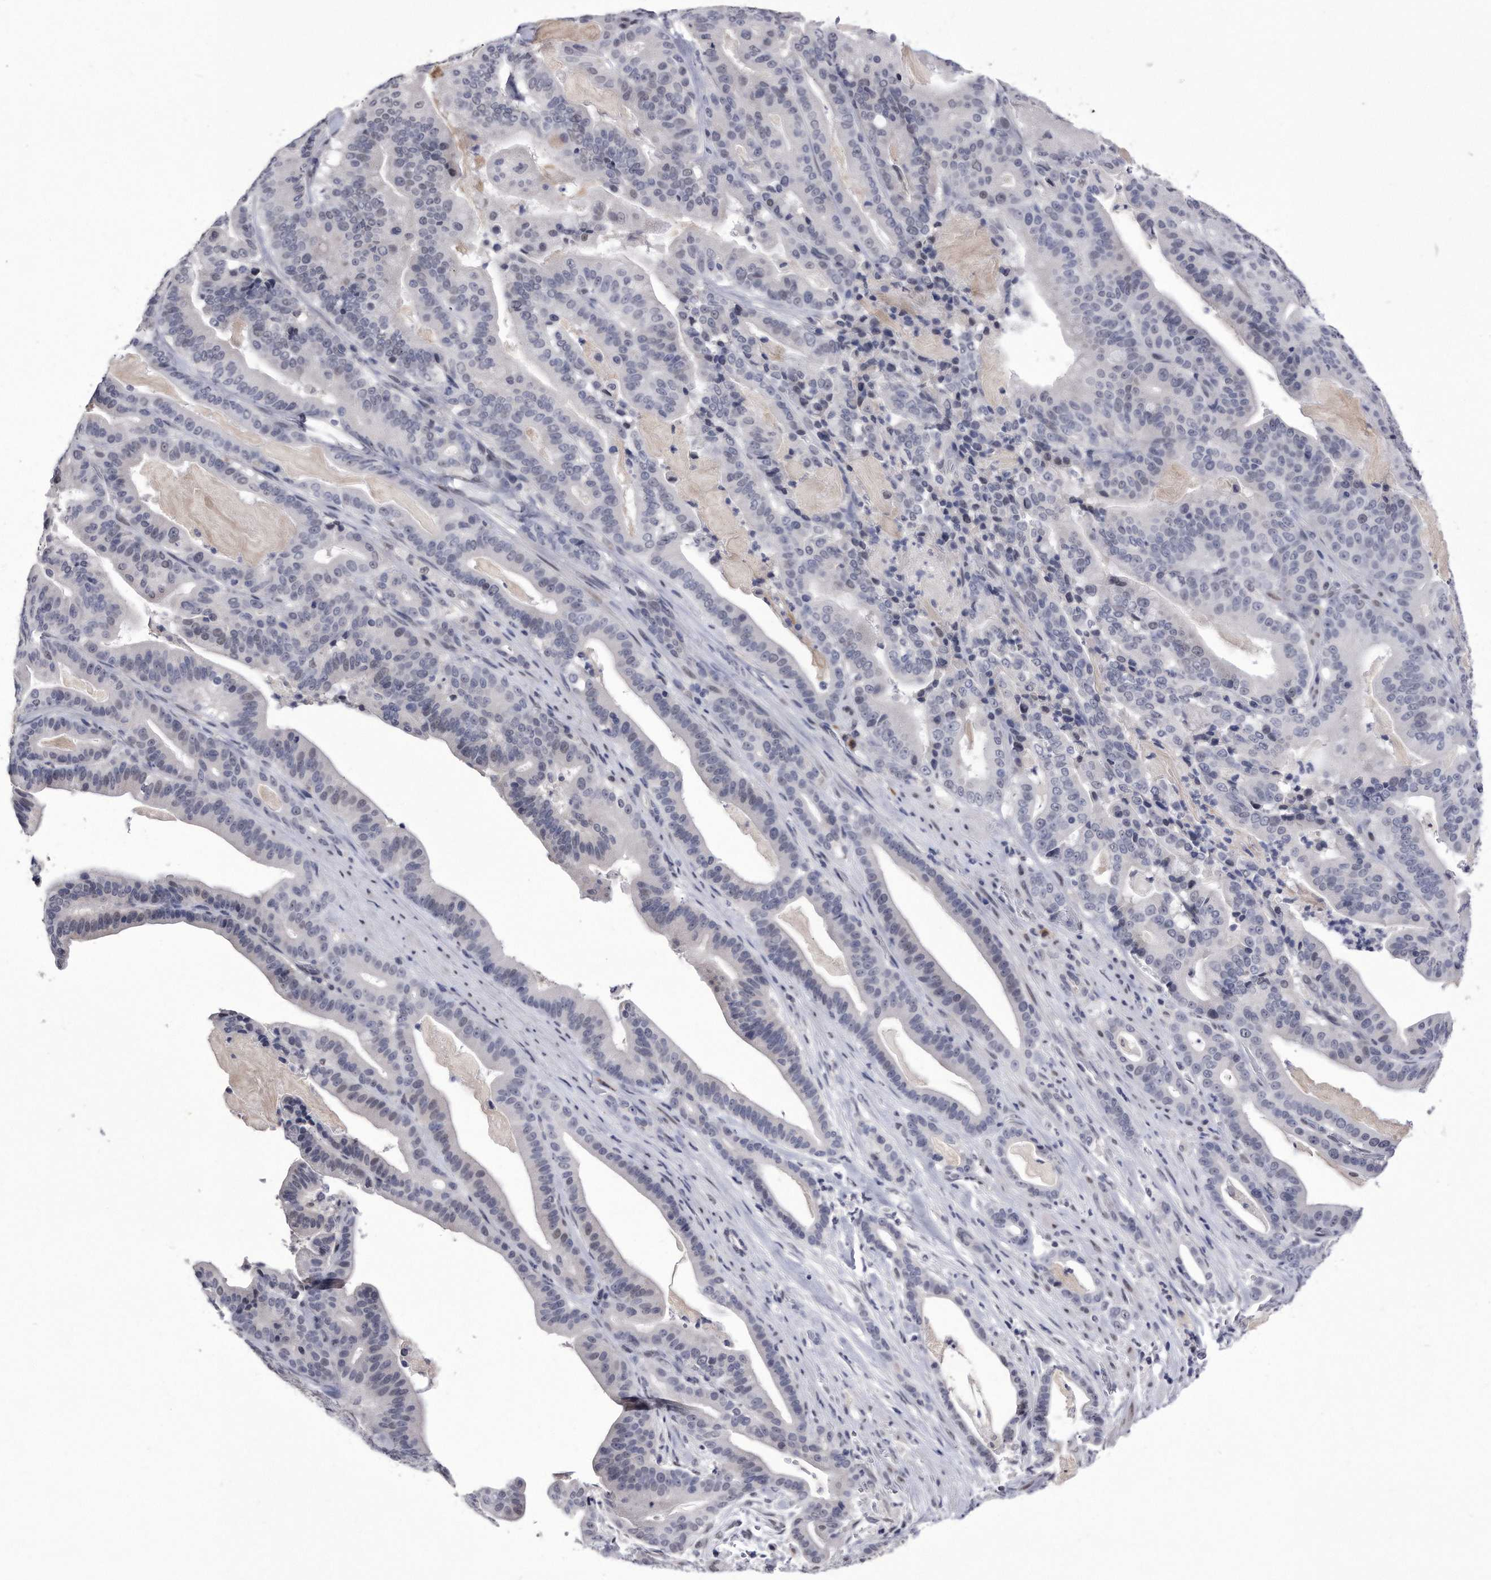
{"staining": {"intensity": "negative", "quantity": "none", "location": "none"}, "tissue": "pancreatic cancer", "cell_type": "Tumor cells", "image_type": "cancer", "snomed": [{"axis": "morphology", "description": "Adenocarcinoma, NOS"}, {"axis": "topography", "description": "Pancreas"}], "caption": "Tumor cells are negative for brown protein staining in pancreatic cancer (adenocarcinoma). (Brightfield microscopy of DAB (3,3'-diaminobenzidine) immunohistochemistry at high magnification).", "gene": "KCTD8", "patient": {"sex": "male", "age": 63}}